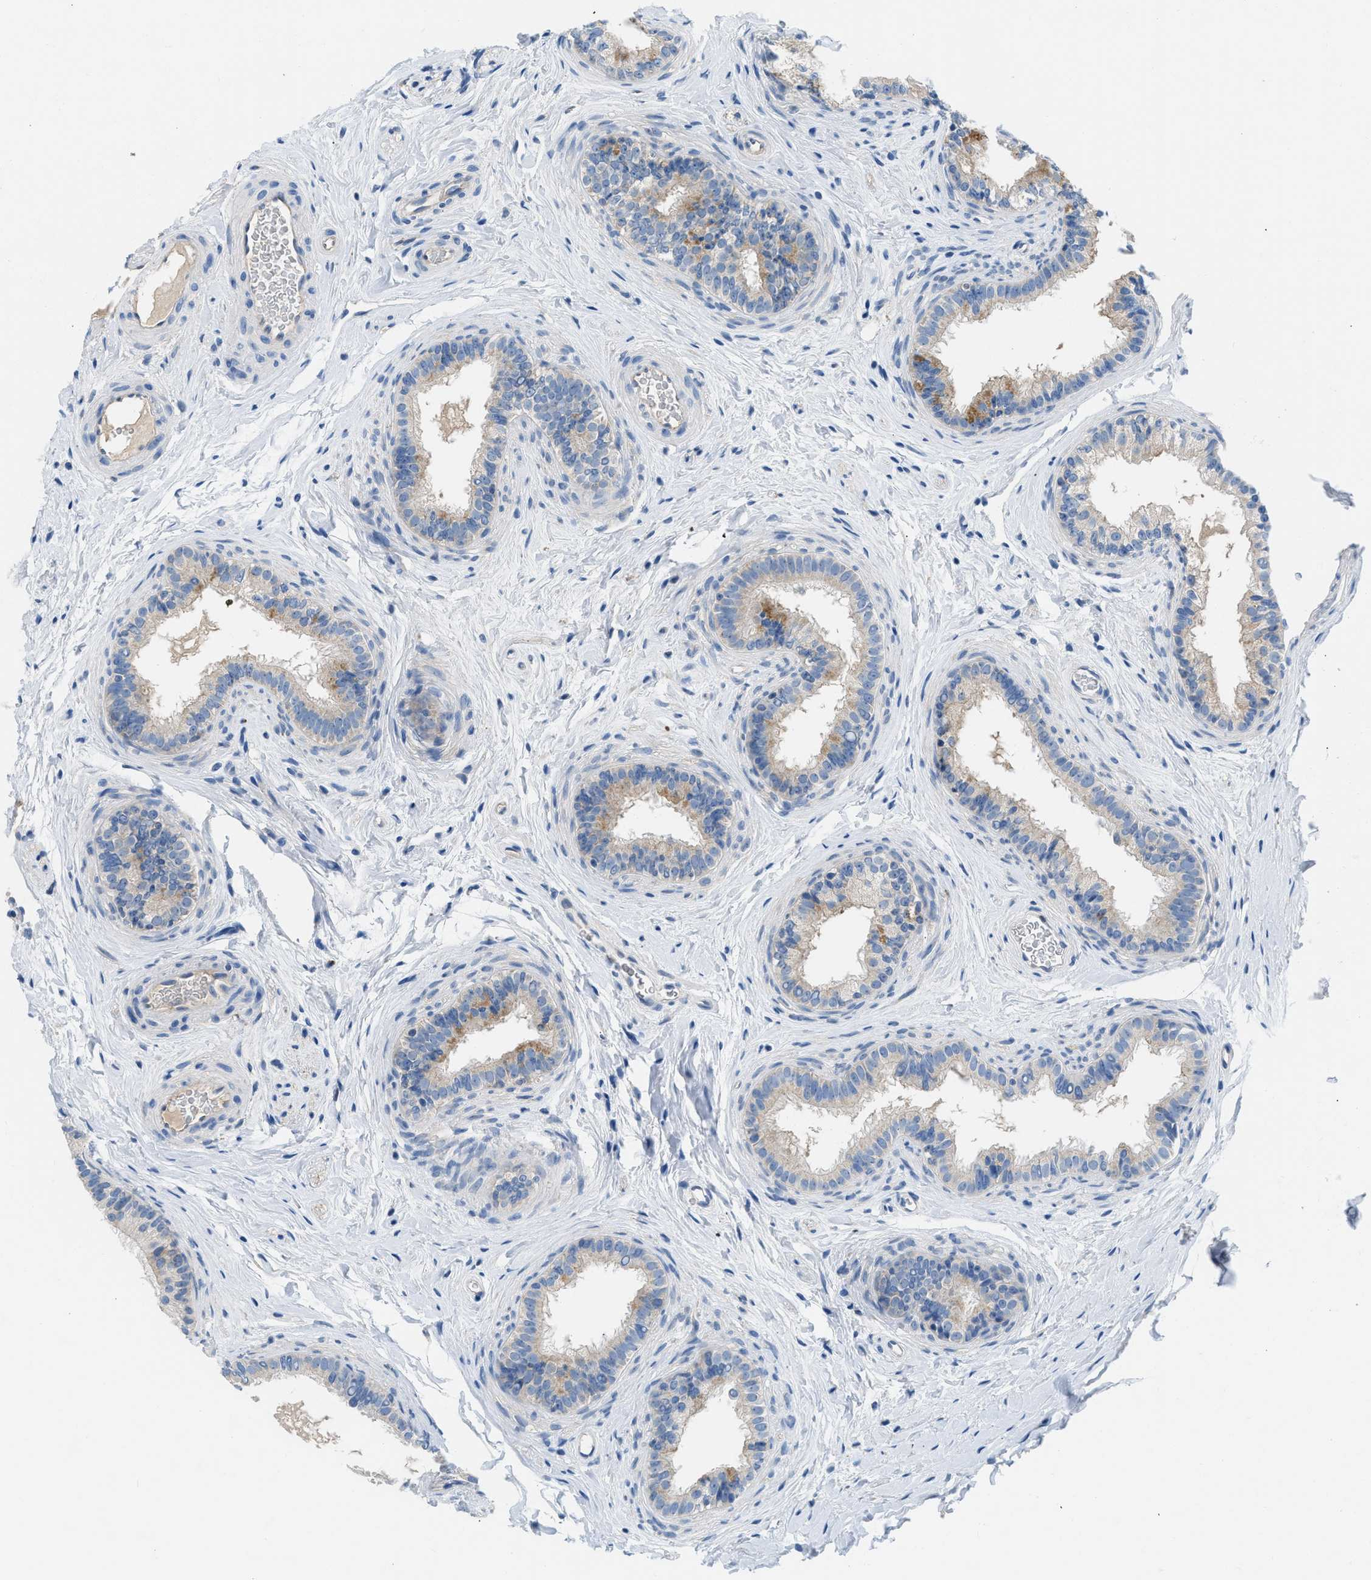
{"staining": {"intensity": "moderate", "quantity": "<25%", "location": "cytoplasmic/membranous"}, "tissue": "epididymis", "cell_type": "Glandular cells", "image_type": "normal", "snomed": [{"axis": "morphology", "description": "Normal tissue, NOS"}, {"axis": "topography", "description": "Testis"}, {"axis": "topography", "description": "Epididymis"}], "caption": "IHC of normal human epididymis displays low levels of moderate cytoplasmic/membranous positivity in approximately <25% of glandular cells. The protein of interest is stained brown, and the nuclei are stained in blue (DAB IHC with brightfield microscopy, high magnification).", "gene": "BNC2", "patient": {"sex": "male", "age": 36}}